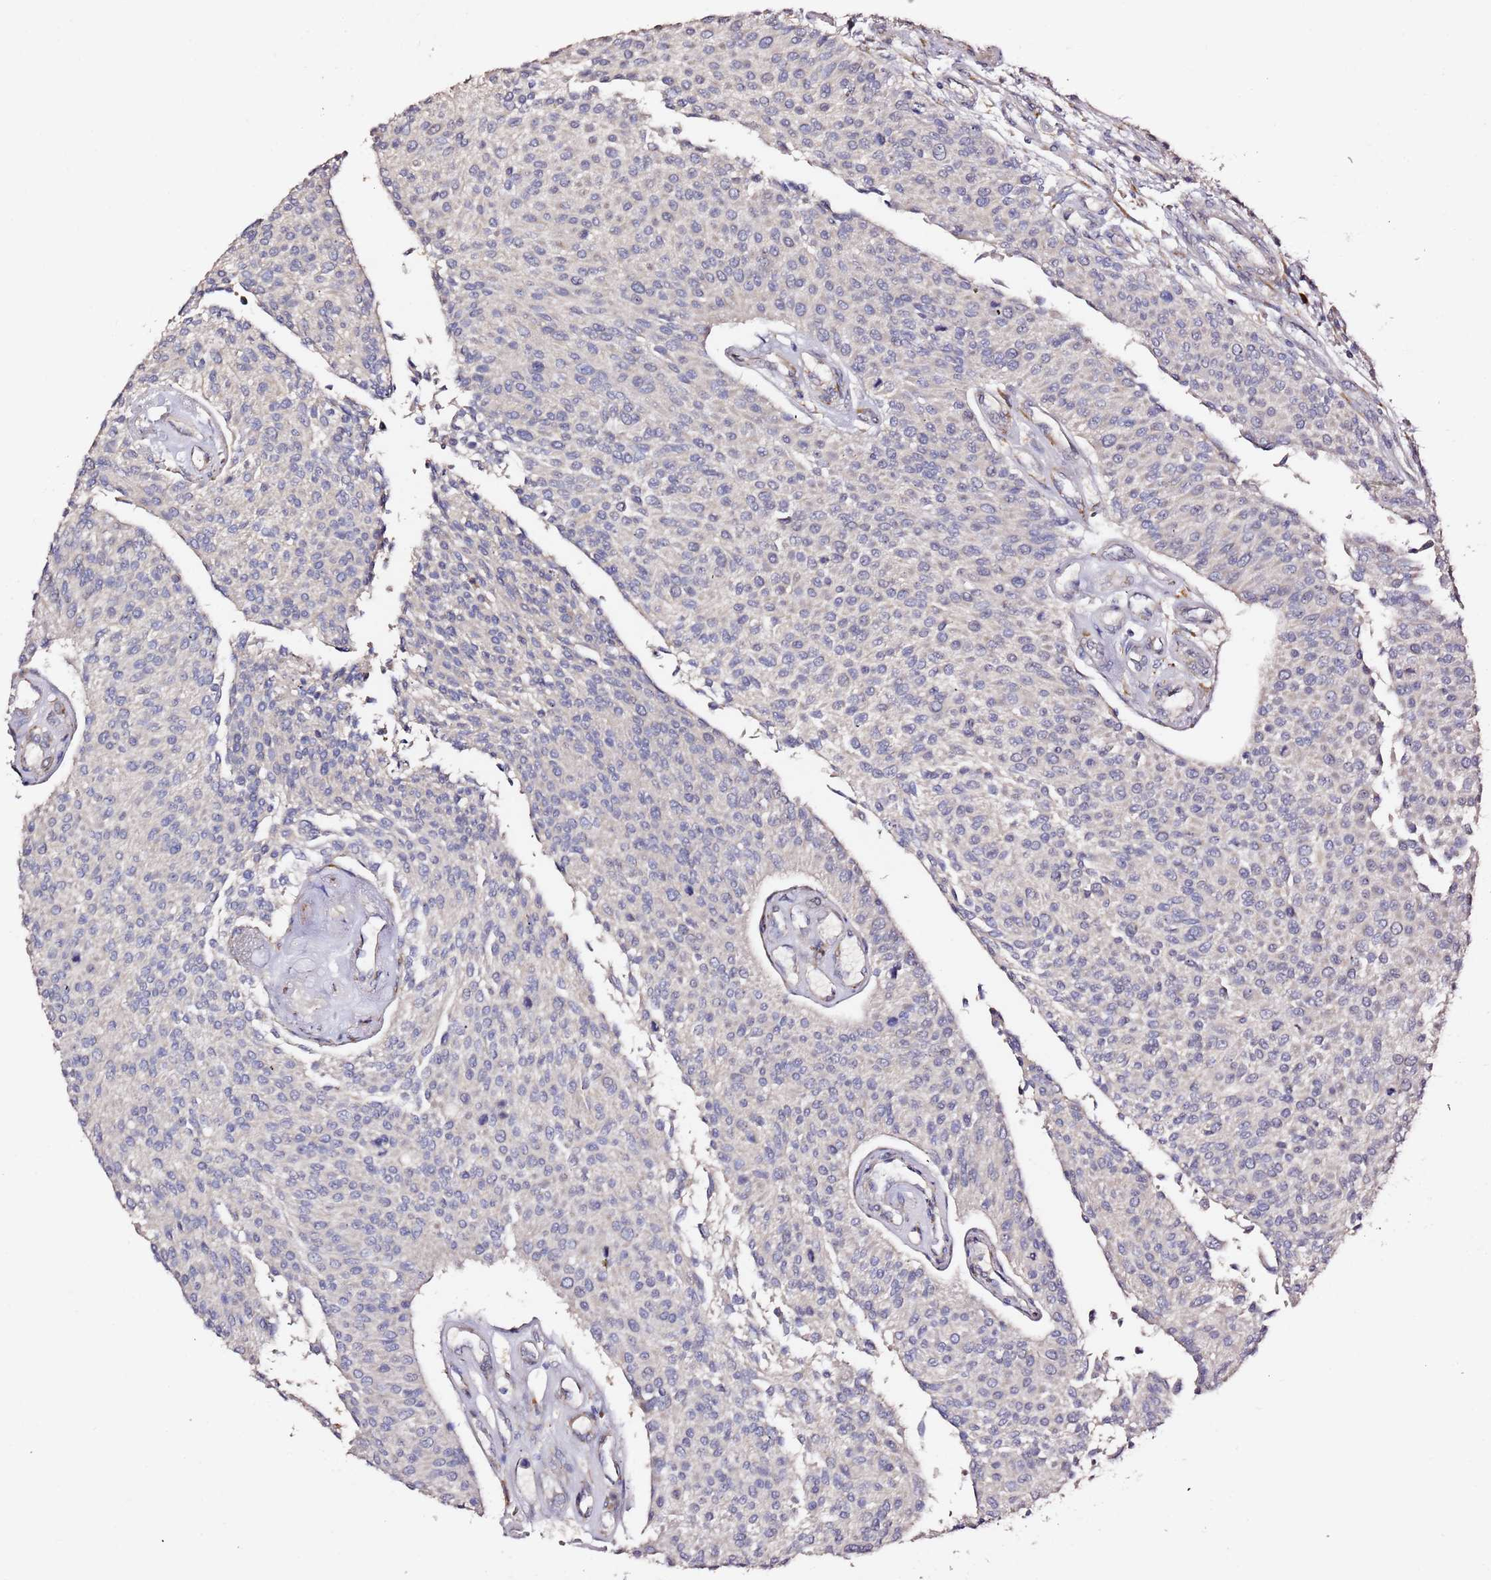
{"staining": {"intensity": "negative", "quantity": "none", "location": "none"}, "tissue": "urothelial cancer", "cell_type": "Tumor cells", "image_type": "cancer", "snomed": [{"axis": "morphology", "description": "Urothelial carcinoma, NOS"}, {"axis": "topography", "description": "Urinary bladder"}], "caption": "Tumor cells show no significant staining in transitional cell carcinoma.", "gene": "HSD17B7", "patient": {"sex": "male", "age": 55}}